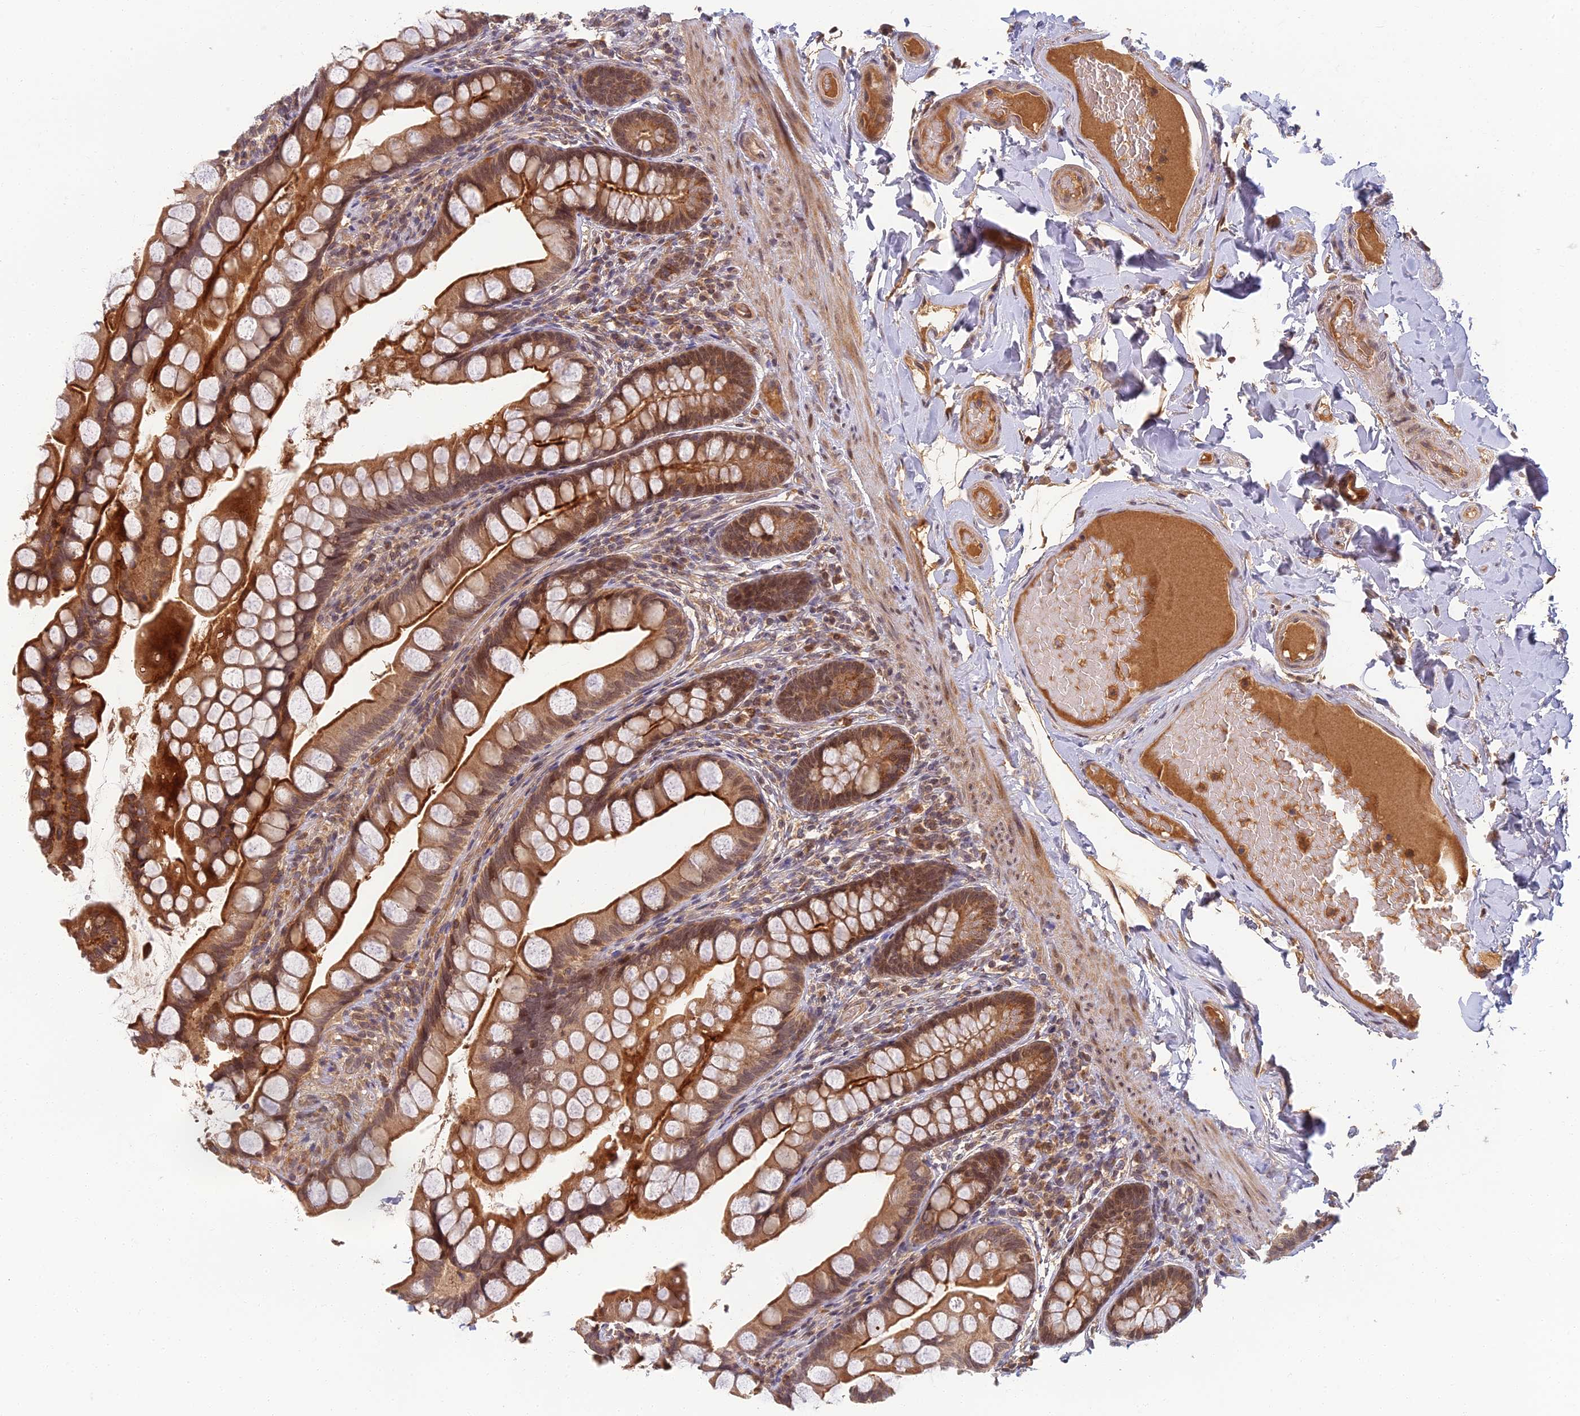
{"staining": {"intensity": "strong", "quantity": ">75%", "location": "cytoplasmic/membranous"}, "tissue": "small intestine", "cell_type": "Glandular cells", "image_type": "normal", "snomed": [{"axis": "morphology", "description": "Normal tissue, NOS"}, {"axis": "topography", "description": "Small intestine"}], "caption": "About >75% of glandular cells in unremarkable human small intestine demonstrate strong cytoplasmic/membranous protein staining as visualized by brown immunohistochemical staining.", "gene": "RGL3", "patient": {"sex": "male", "age": 70}}